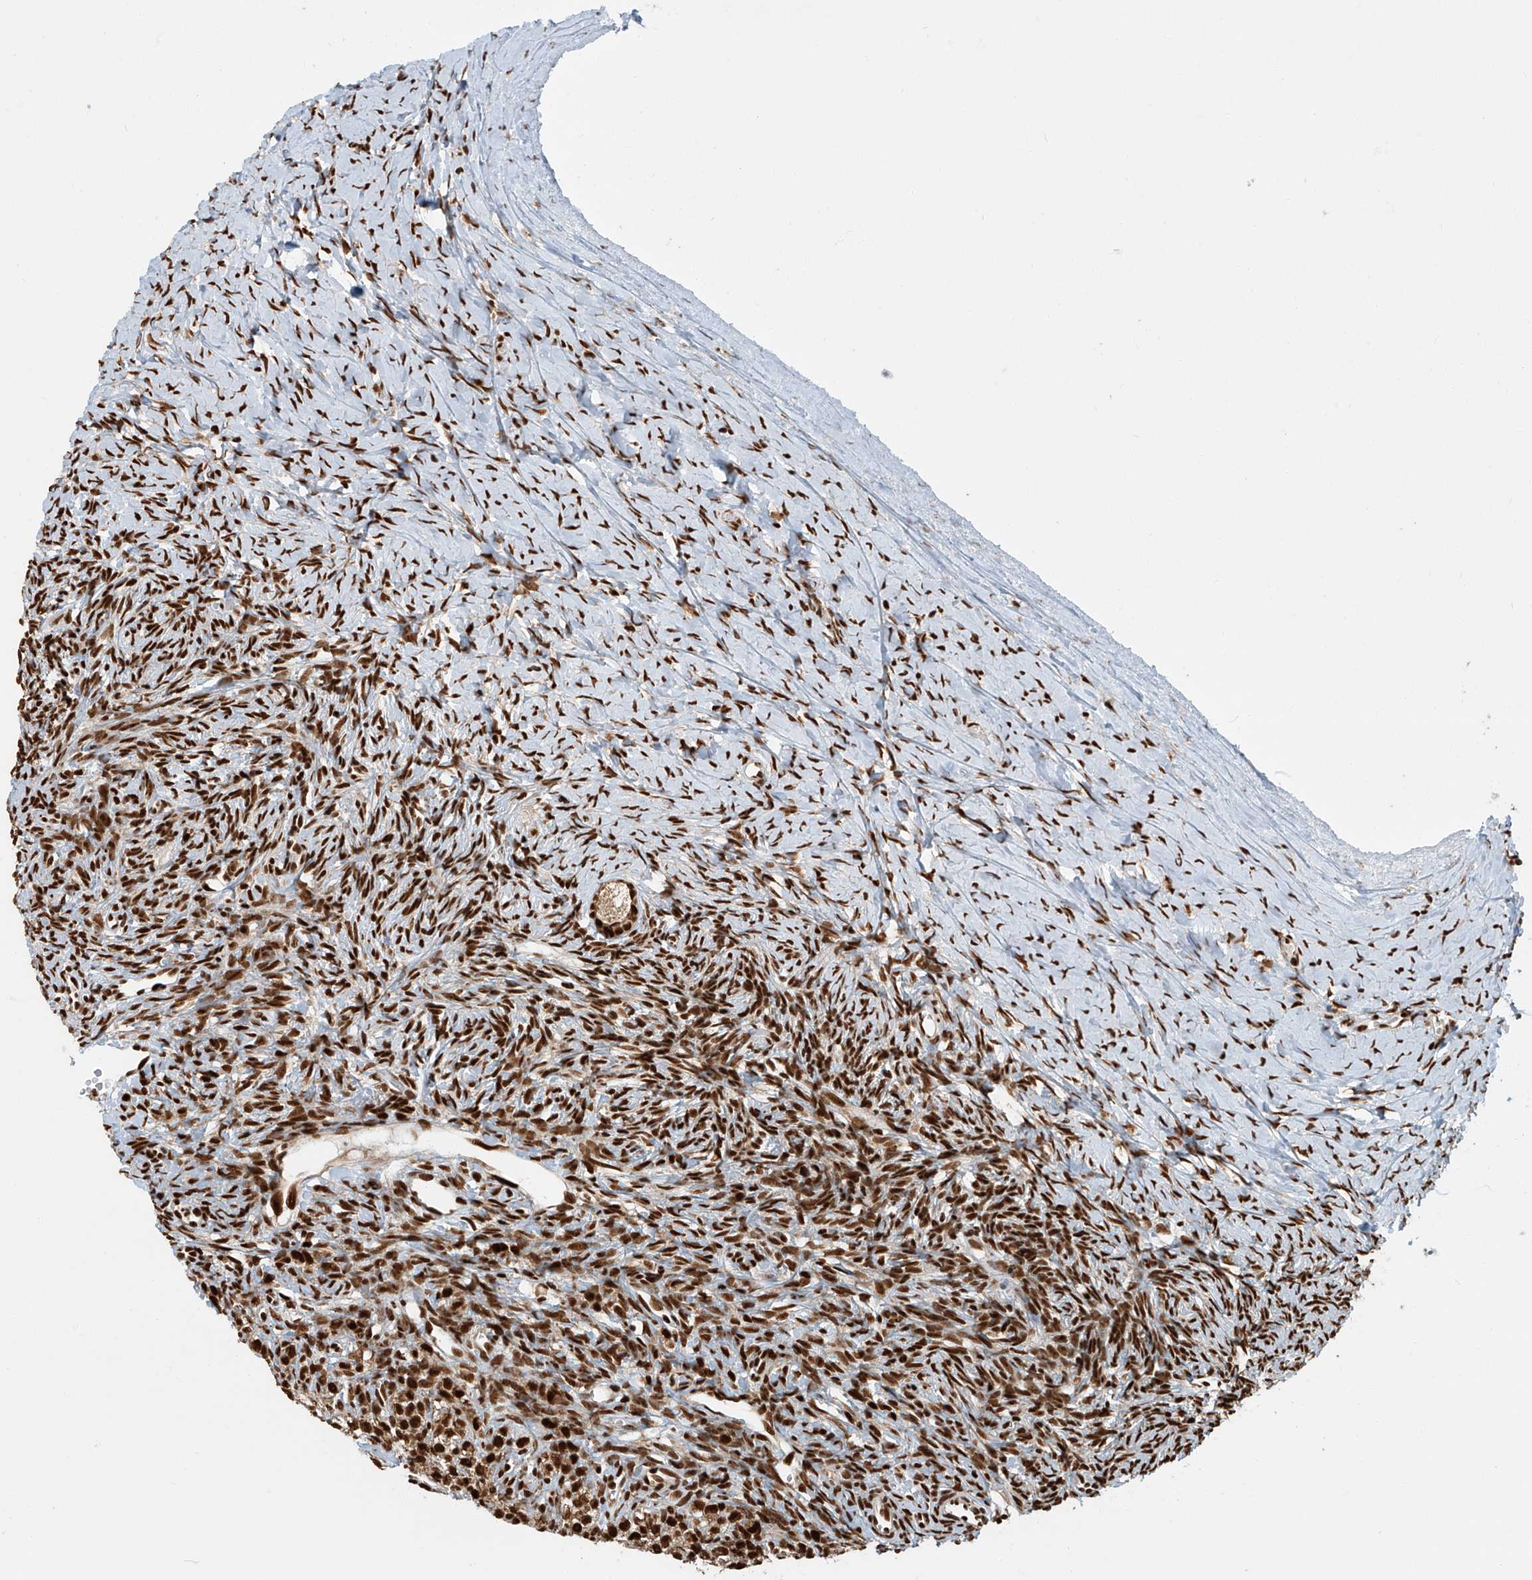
{"staining": {"intensity": "strong", "quantity": ">75%", "location": "nuclear"}, "tissue": "ovary", "cell_type": "Follicle cells", "image_type": "normal", "snomed": [{"axis": "morphology", "description": "Normal tissue, NOS"}, {"axis": "morphology", "description": "Developmental malformation"}, {"axis": "topography", "description": "Ovary"}], "caption": "Immunohistochemistry histopathology image of benign human ovary stained for a protein (brown), which demonstrates high levels of strong nuclear expression in approximately >75% of follicle cells.", "gene": "FAM193B", "patient": {"sex": "female", "age": 39}}